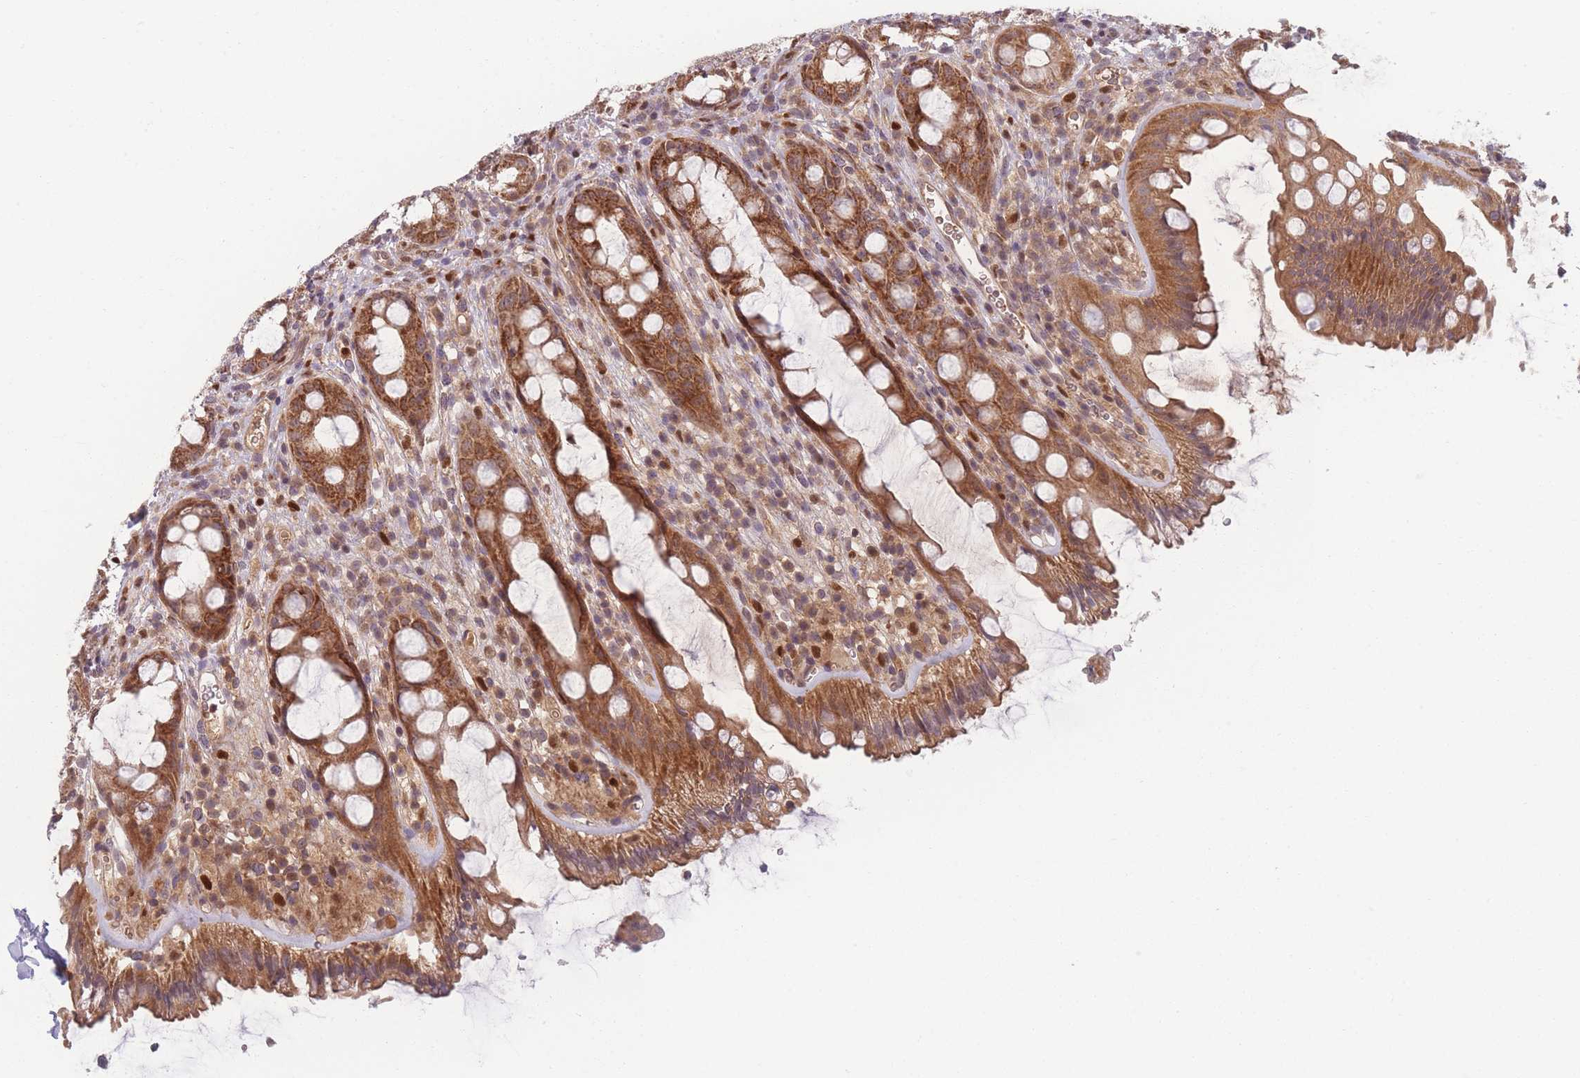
{"staining": {"intensity": "strong", "quantity": ">75%", "location": "cytoplasmic/membranous"}, "tissue": "rectum", "cell_type": "Glandular cells", "image_type": "normal", "snomed": [{"axis": "morphology", "description": "Normal tissue, NOS"}, {"axis": "topography", "description": "Rectum"}], "caption": "IHC image of normal rectum: human rectum stained using IHC shows high levels of strong protein expression localized specifically in the cytoplasmic/membranous of glandular cells, appearing as a cytoplasmic/membranous brown color.", "gene": "FAM153A", "patient": {"sex": "female", "age": 57}}